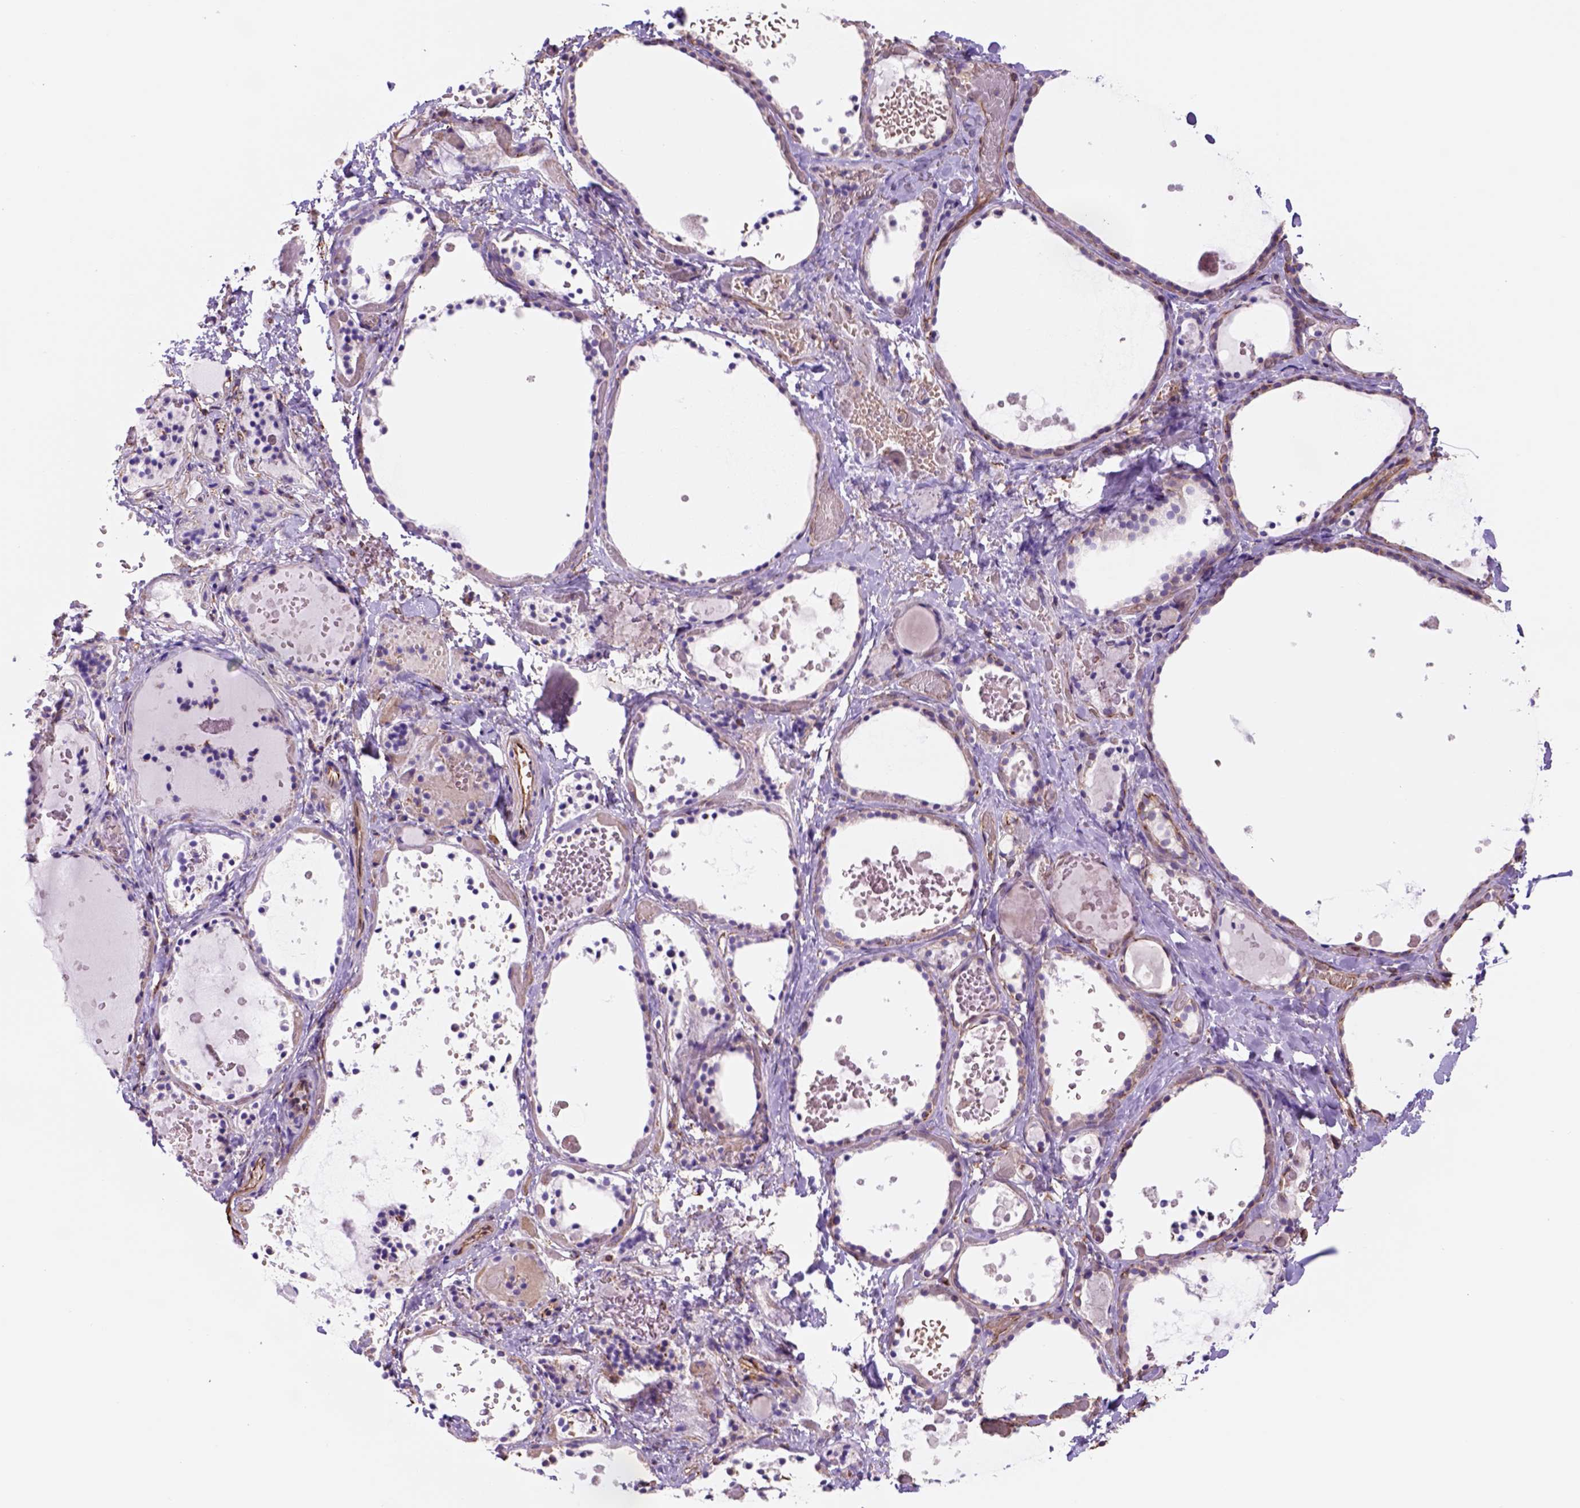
{"staining": {"intensity": "moderate", "quantity": "<25%", "location": "cytoplasmic/membranous"}, "tissue": "thyroid gland", "cell_type": "Glandular cells", "image_type": "normal", "snomed": [{"axis": "morphology", "description": "Normal tissue, NOS"}, {"axis": "topography", "description": "Thyroid gland"}], "caption": "Glandular cells demonstrate low levels of moderate cytoplasmic/membranous staining in about <25% of cells in benign human thyroid gland.", "gene": "ZZZ3", "patient": {"sex": "female", "age": 56}}